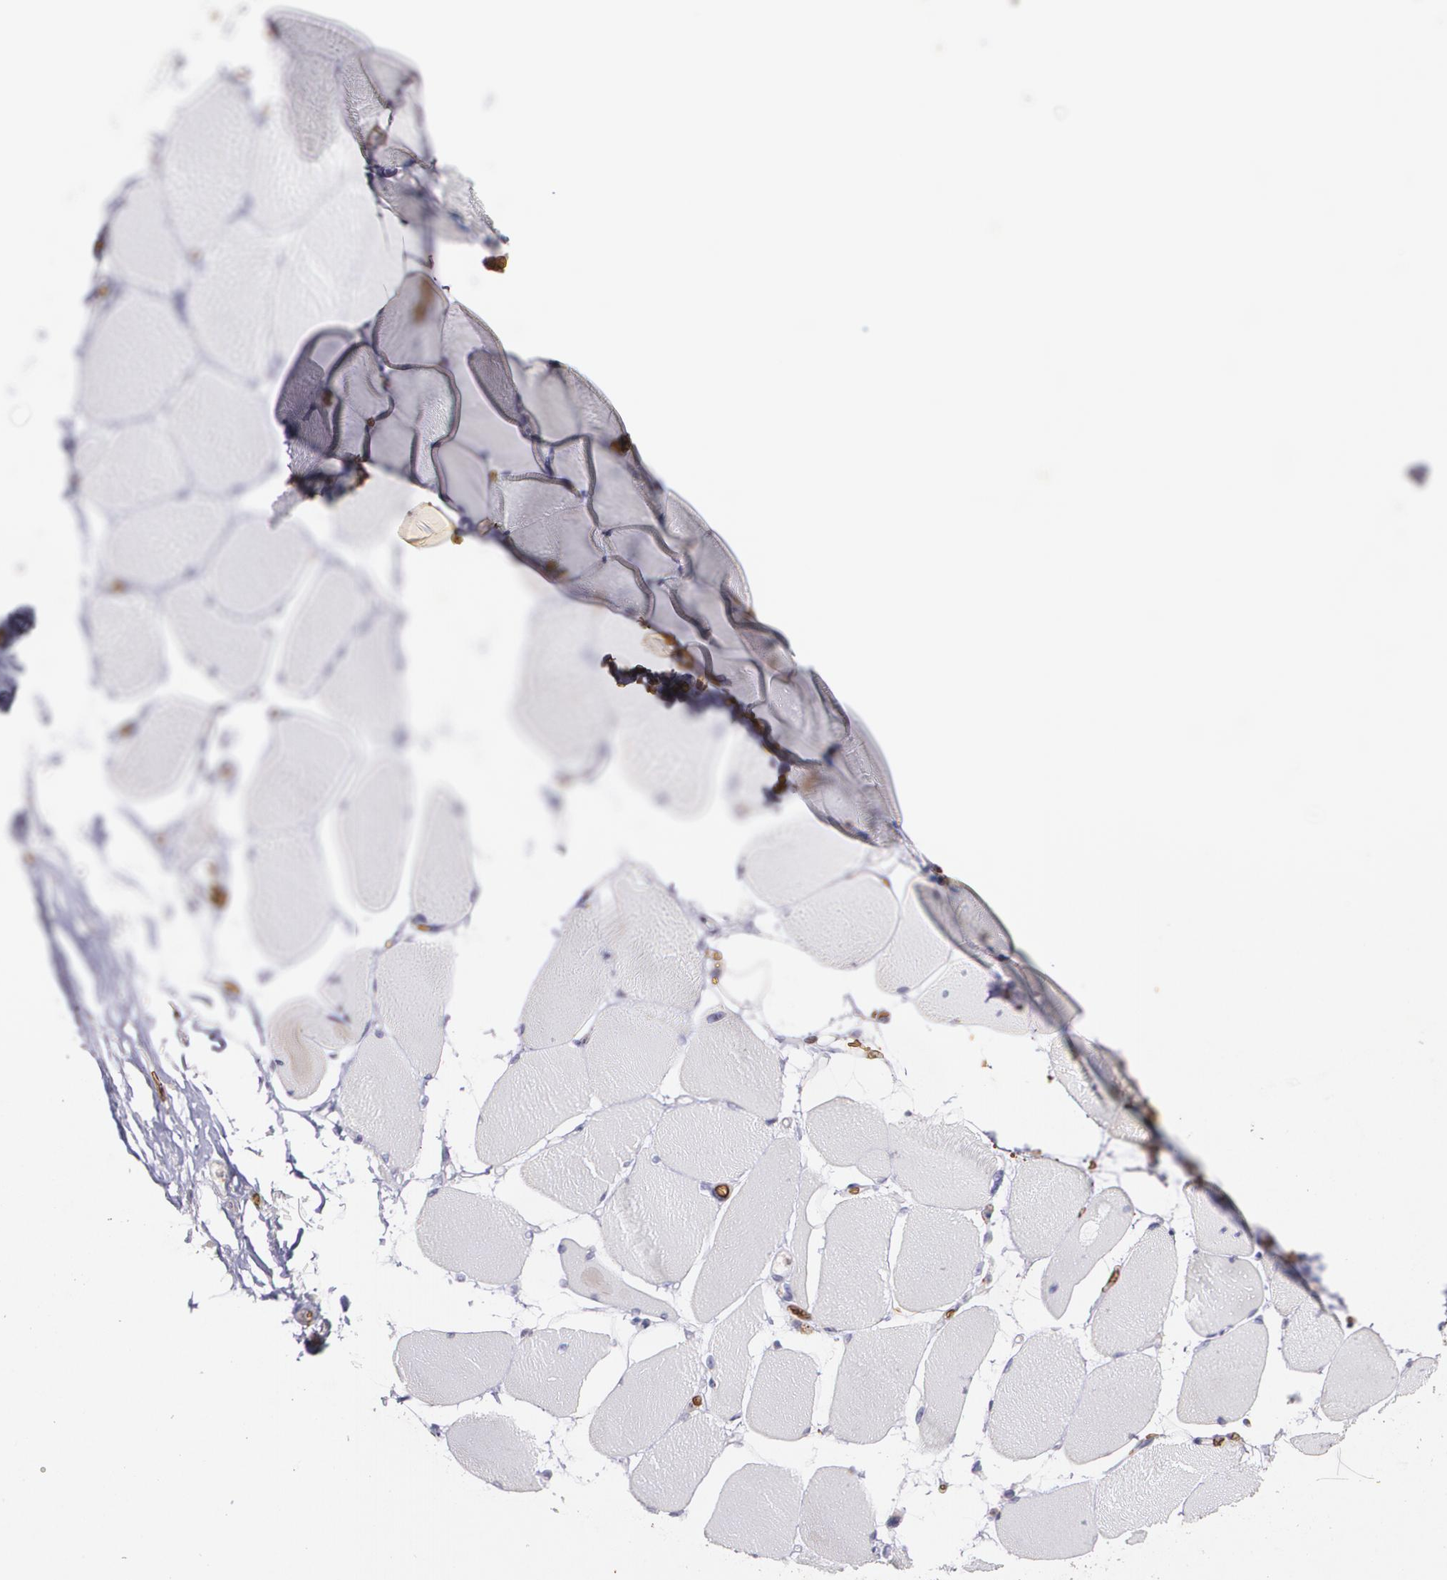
{"staining": {"intensity": "negative", "quantity": "none", "location": "none"}, "tissue": "skeletal muscle", "cell_type": "Myocytes", "image_type": "normal", "snomed": [{"axis": "morphology", "description": "Normal tissue, NOS"}, {"axis": "topography", "description": "Skeletal muscle"}, {"axis": "topography", "description": "Parathyroid gland"}], "caption": "Immunohistochemical staining of unremarkable human skeletal muscle demonstrates no significant expression in myocytes. Nuclei are stained in blue.", "gene": "SLC2A1", "patient": {"sex": "female", "age": 37}}